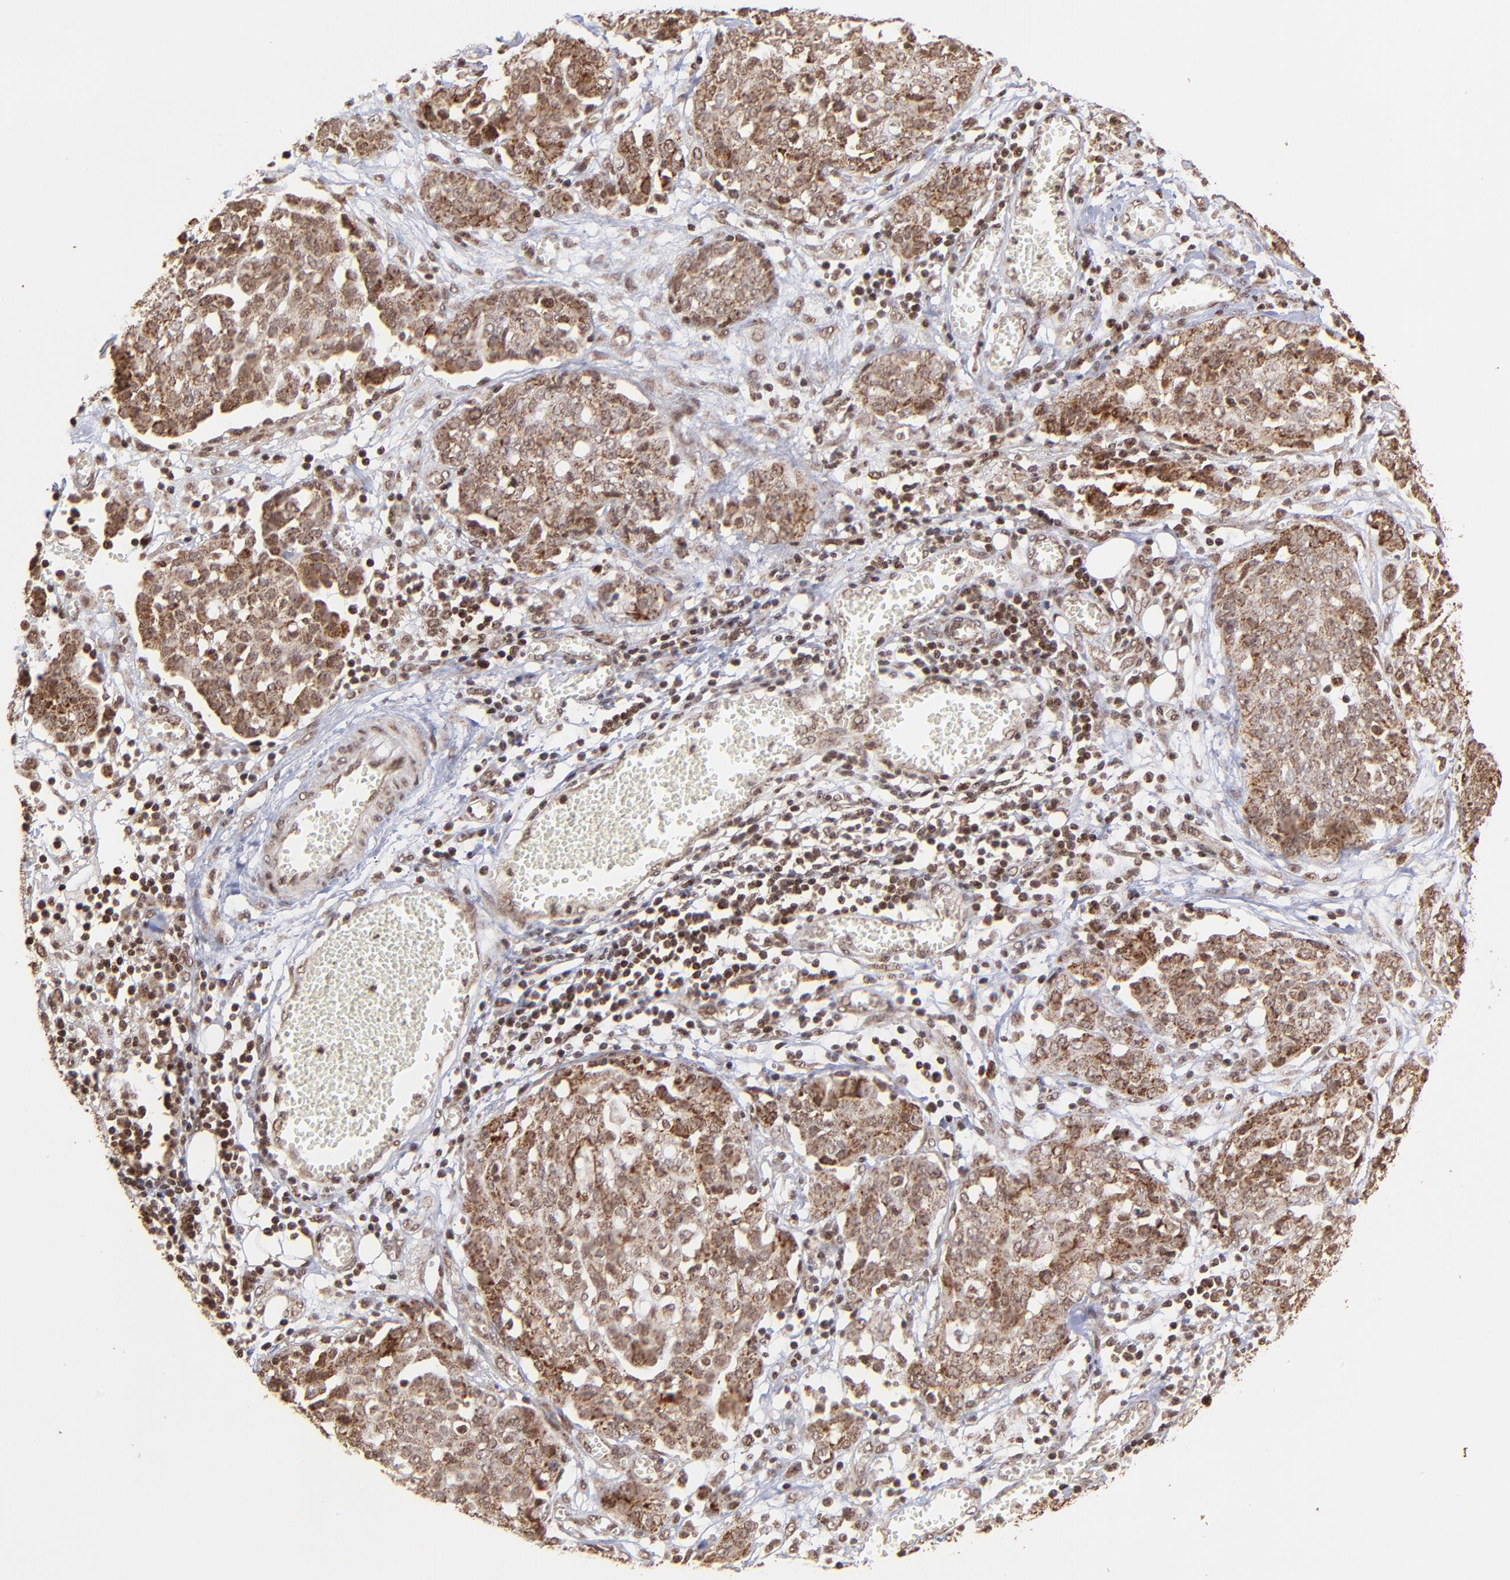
{"staining": {"intensity": "strong", "quantity": ">75%", "location": "cytoplasmic/membranous"}, "tissue": "ovarian cancer", "cell_type": "Tumor cells", "image_type": "cancer", "snomed": [{"axis": "morphology", "description": "Cystadenocarcinoma, serous, NOS"}, {"axis": "topography", "description": "Soft tissue"}, {"axis": "topography", "description": "Ovary"}], "caption": "Ovarian cancer was stained to show a protein in brown. There is high levels of strong cytoplasmic/membranous positivity in approximately >75% of tumor cells.", "gene": "MED15", "patient": {"sex": "female", "age": 57}}